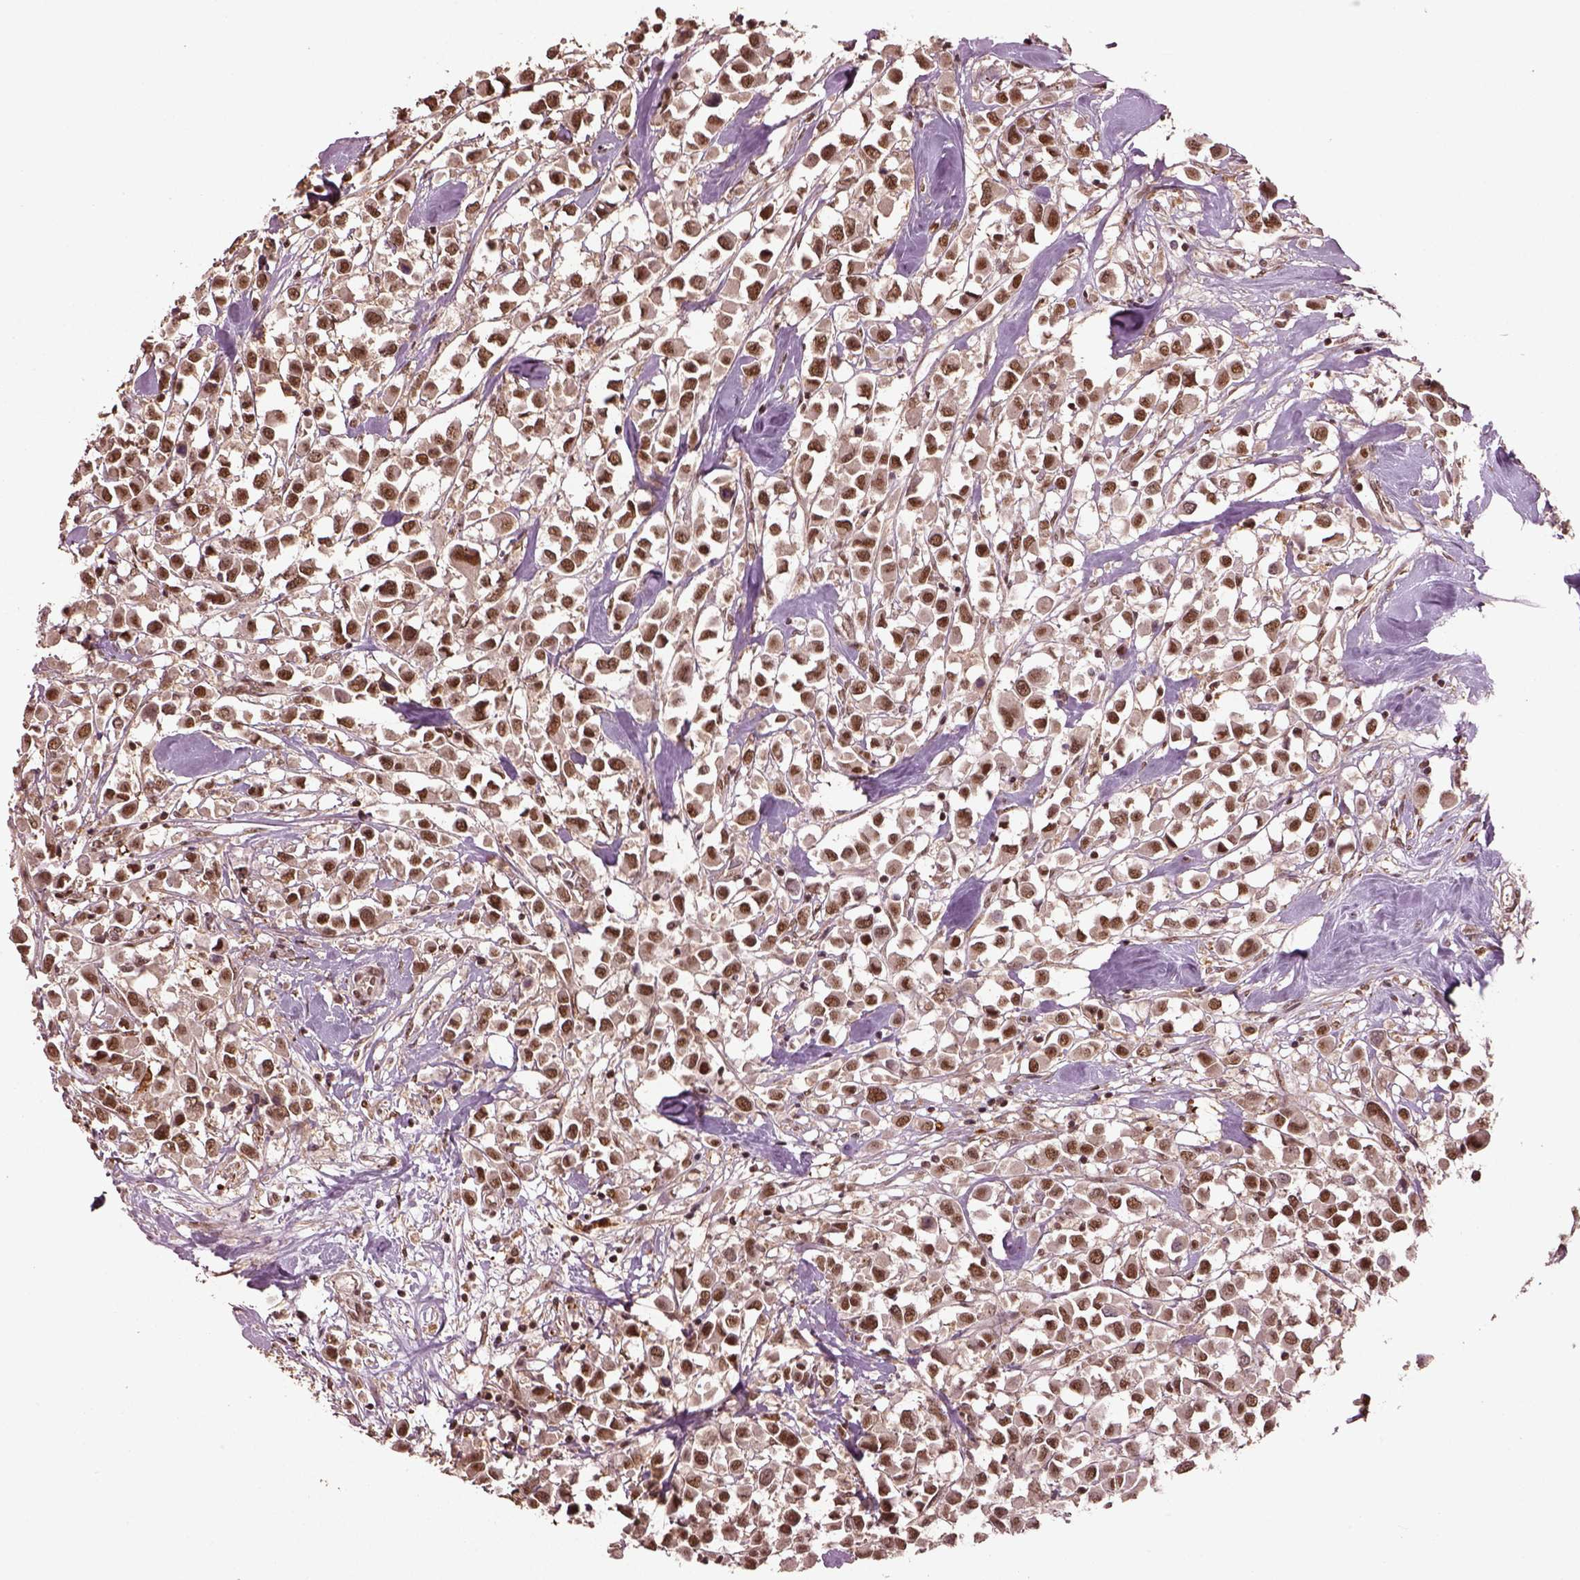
{"staining": {"intensity": "moderate", "quantity": ">75%", "location": "nuclear"}, "tissue": "breast cancer", "cell_type": "Tumor cells", "image_type": "cancer", "snomed": [{"axis": "morphology", "description": "Duct carcinoma"}, {"axis": "topography", "description": "Breast"}], "caption": "About >75% of tumor cells in human infiltrating ductal carcinoma (breast) reveal moderate nuclear protein expression as visualized by brown immunohistochemical staining.", "gene": "BRD9", "patient": {"sex": "female", "age": 61}}